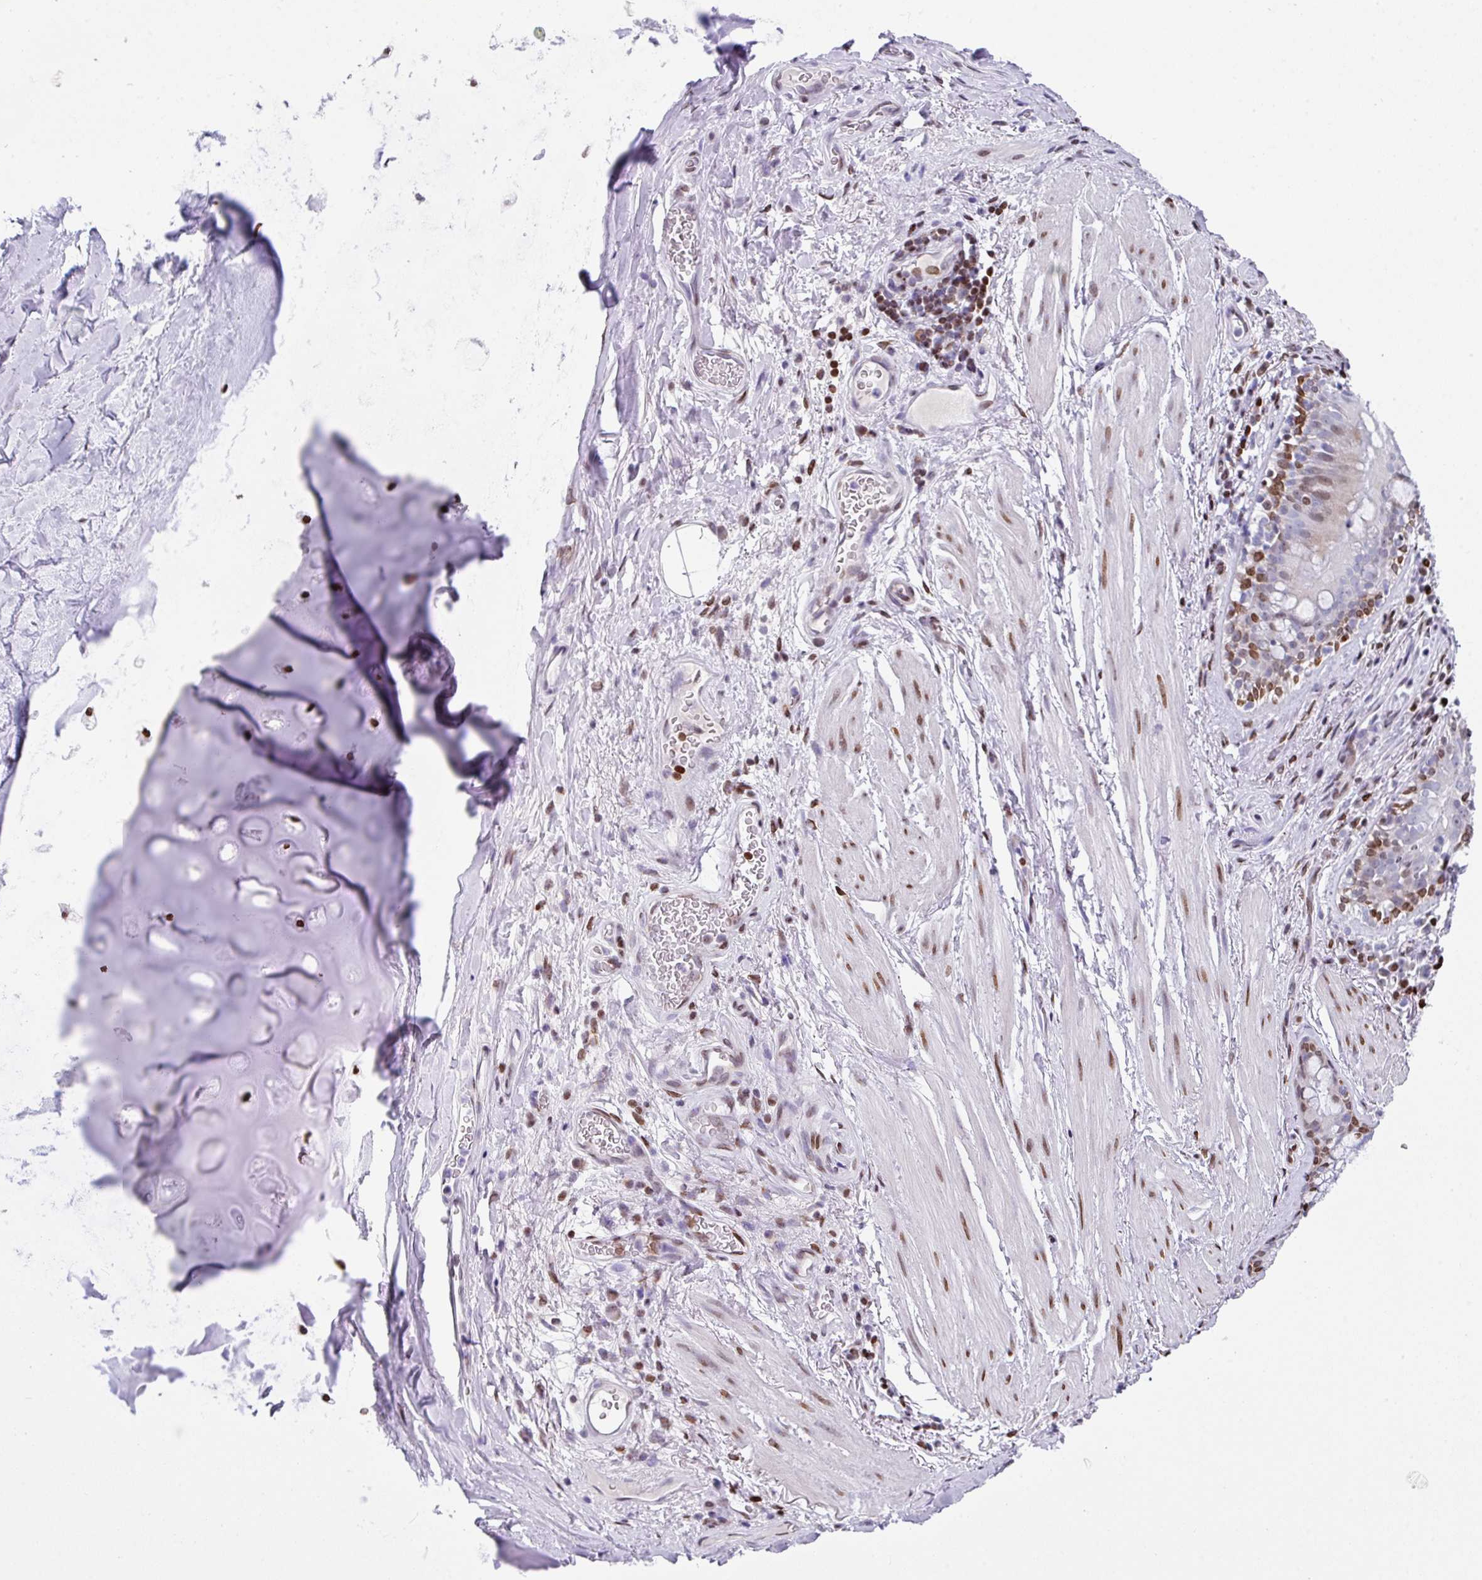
{"staining": {"intensity": "strong", "quantity": ">75%", "location": "nuclear"}, "tissue": "soft tissue", "cell_type": "Chondrocytes", "image_type": "normal", "snomed": [{"axis": "morphology", "description": "Normal tissue, NOS"}, {"axis": "topography", "description": "Cartilage tissue"}, {"axis": "topography", "description": "Bronchus"}], "caption": "Strong nuclear positivity is identified in approximately >75% of chondrocytes in normal soft tissue.", "gene": "TCF3", "patient": {"sex": "male", "age": 58}}